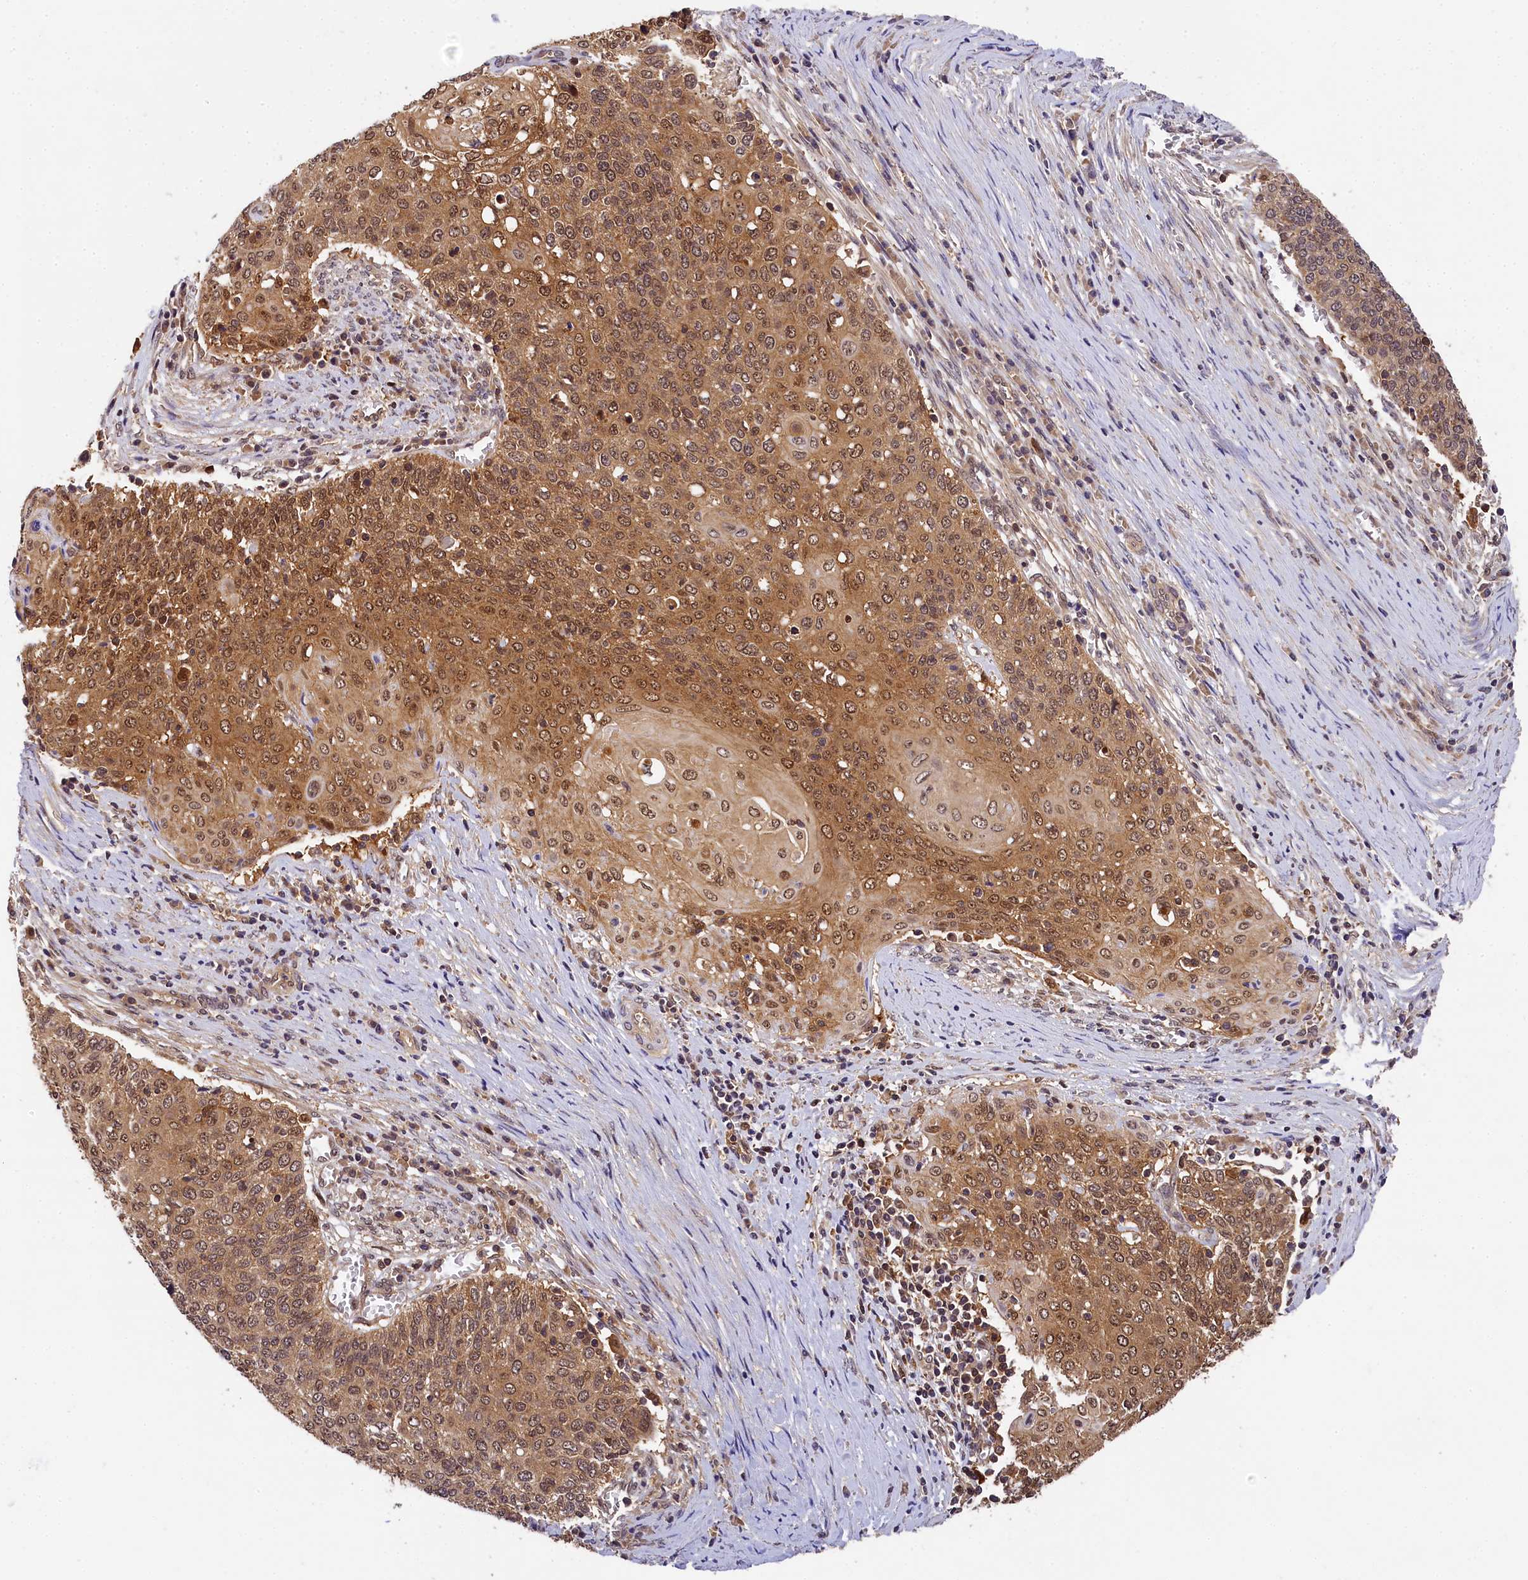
{"staining": {"intensity": "moderate", "quantity": ">75%", "location": "cytoplasmic/membranous,nuclear"}, "tissue": "cervical cancer", "cell_type": "Tumor cells", "image_type": "cancer", "snomed": [{"axis": "morphology", "description": "Squamous cell carcinoma, NOS"}, {"axis": "topography", "description": "Cervix"}], "caption": "A micrograph of cervical cancer (squamous cell carcinoma) stained for a protein displays moderate cytoplasmic/membranous and nuclear brown staining in tumor cells. Immunohistochemistry (ihc) stains the protein of interest in brown and the nuclei are stained blue.", "gene": "EIF6", "patient": {"sex": "female", "age": 39}}